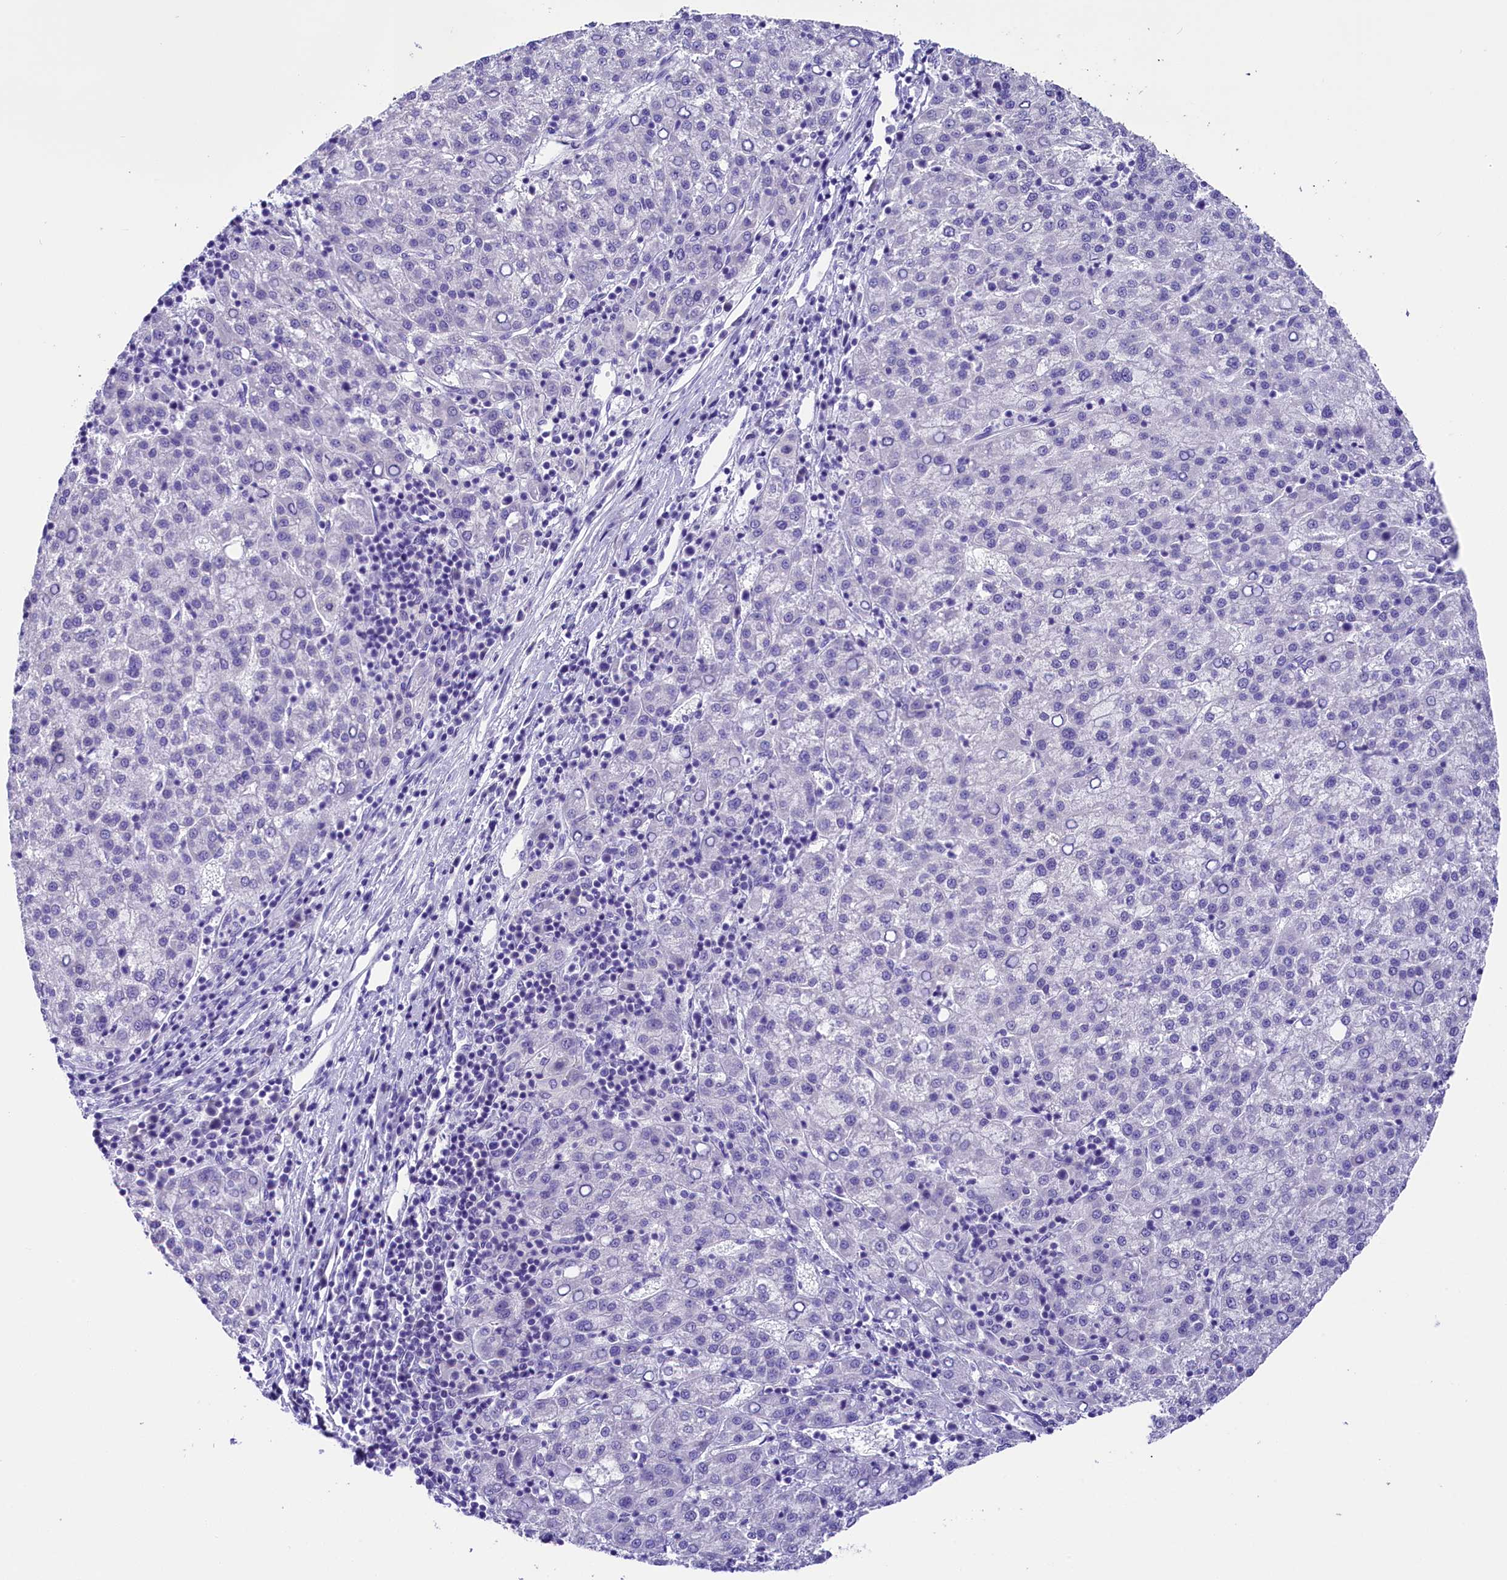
{"staining": {"intensity": "negative", "quantity": "none", "location": "none"}, "tissue": "liver cancer", "cell_type": "Tumor cells", "image_type": "cancer", "snomed": [{"axis": "morphology", "description": "Carcinoma, Hepatocellular, NOS"}, {"axis": "topography", "description": "Liver"}], "caption": "The photomicrograph reveals no staining of tumor cells in liver cancer (hepatocellular carcinoma).", "gene": "SKIDA1", "patient": {"sex": "female", "age": 58}}